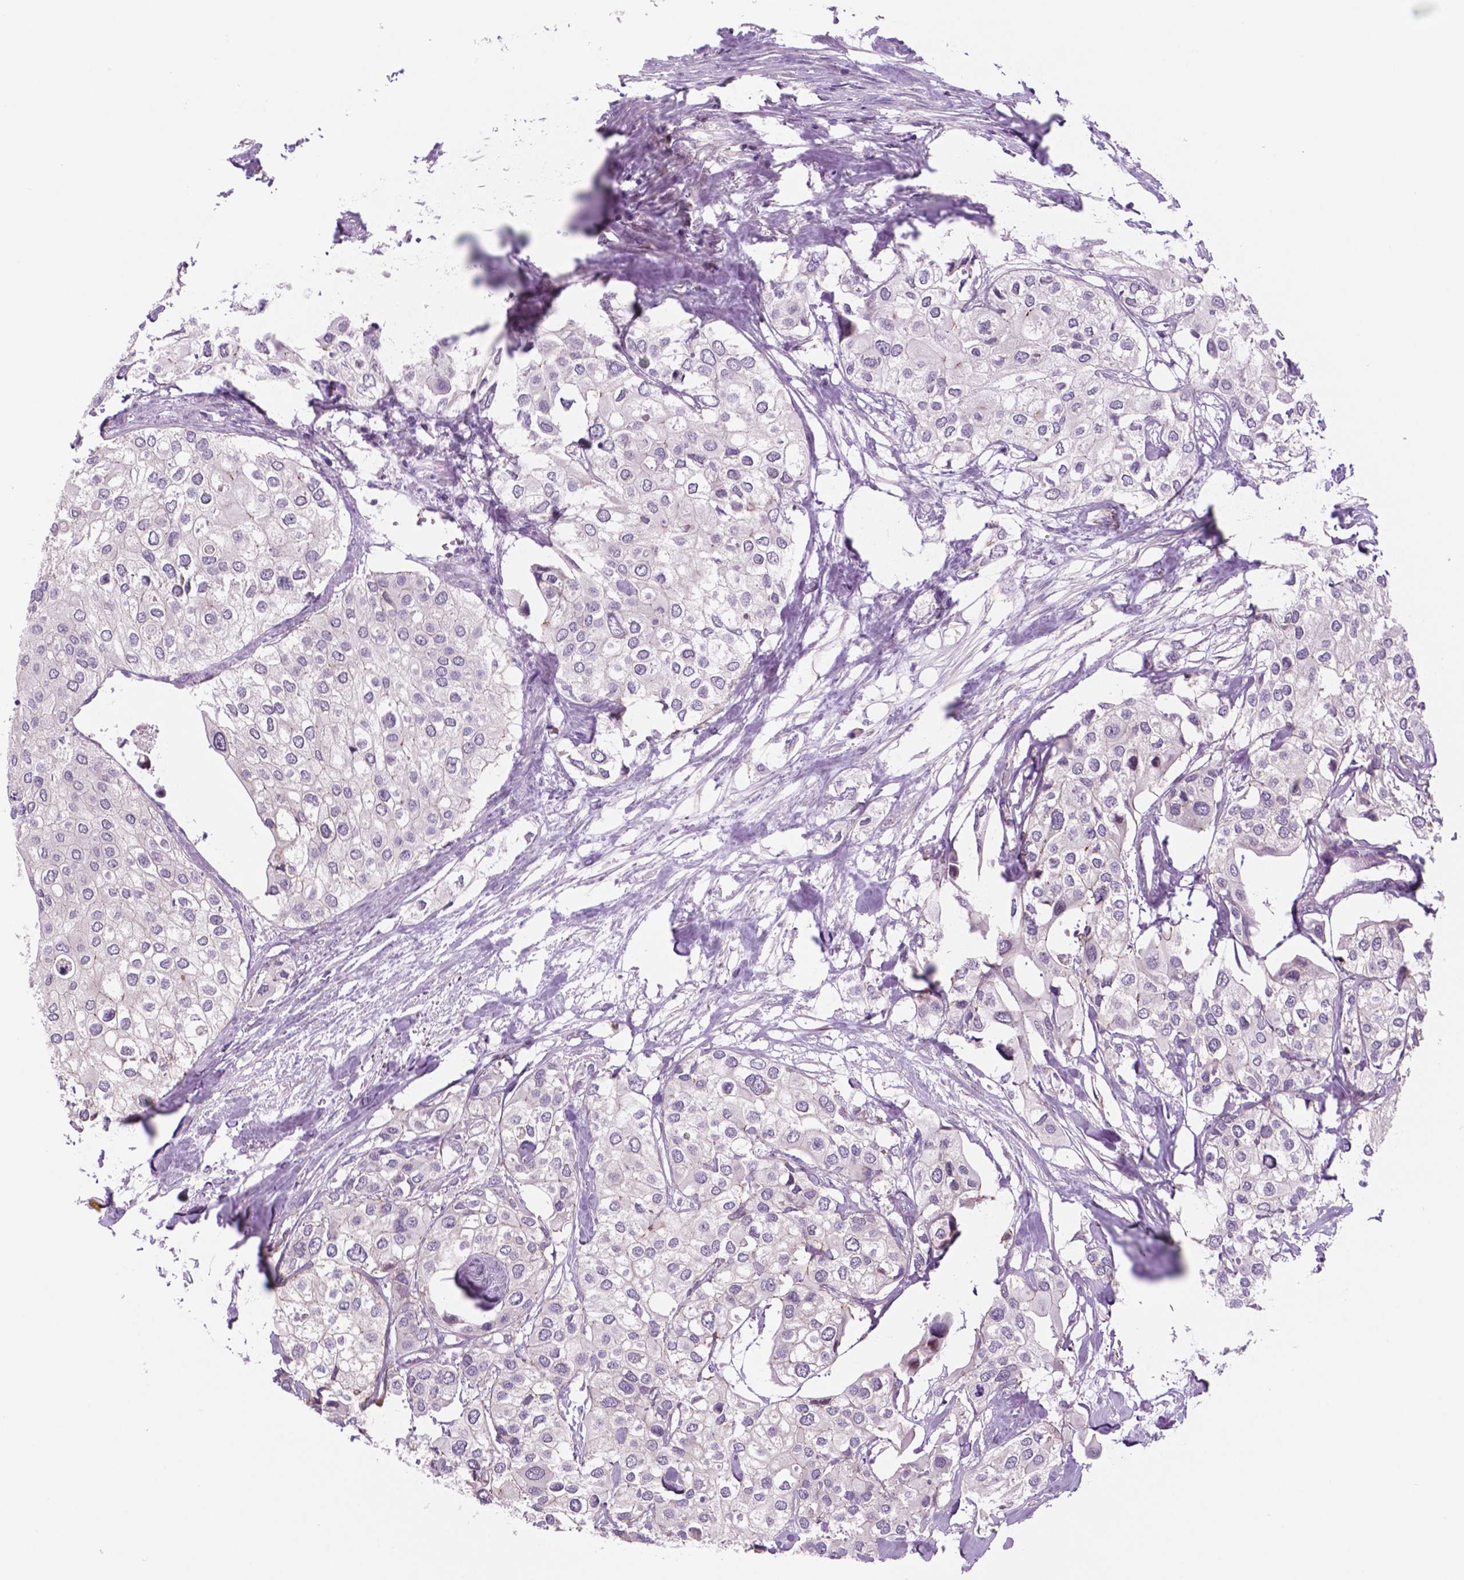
{"staining": {"intensity": "negative", "quantity": "none", "location": "none"}, "tissue": "urothelial cancer", "cell_type": "Tumor cells", "image_type": "cancer", "snomed": [{"axis": "morphology", "description": "Urothelial carcinoma, High grade"}, {"axis": "topography", "description": "Urinary bladder"}], "caption": "Immunohistochemistry (IHC) of human urothelial cancer reveals no positivity in tumor cells. The staining is performed using DAB brown chromogen with nuclei counter-stained in using hematoxylin.", "gene": "RND3", "patient": {"sex": "male", "age": 64}}